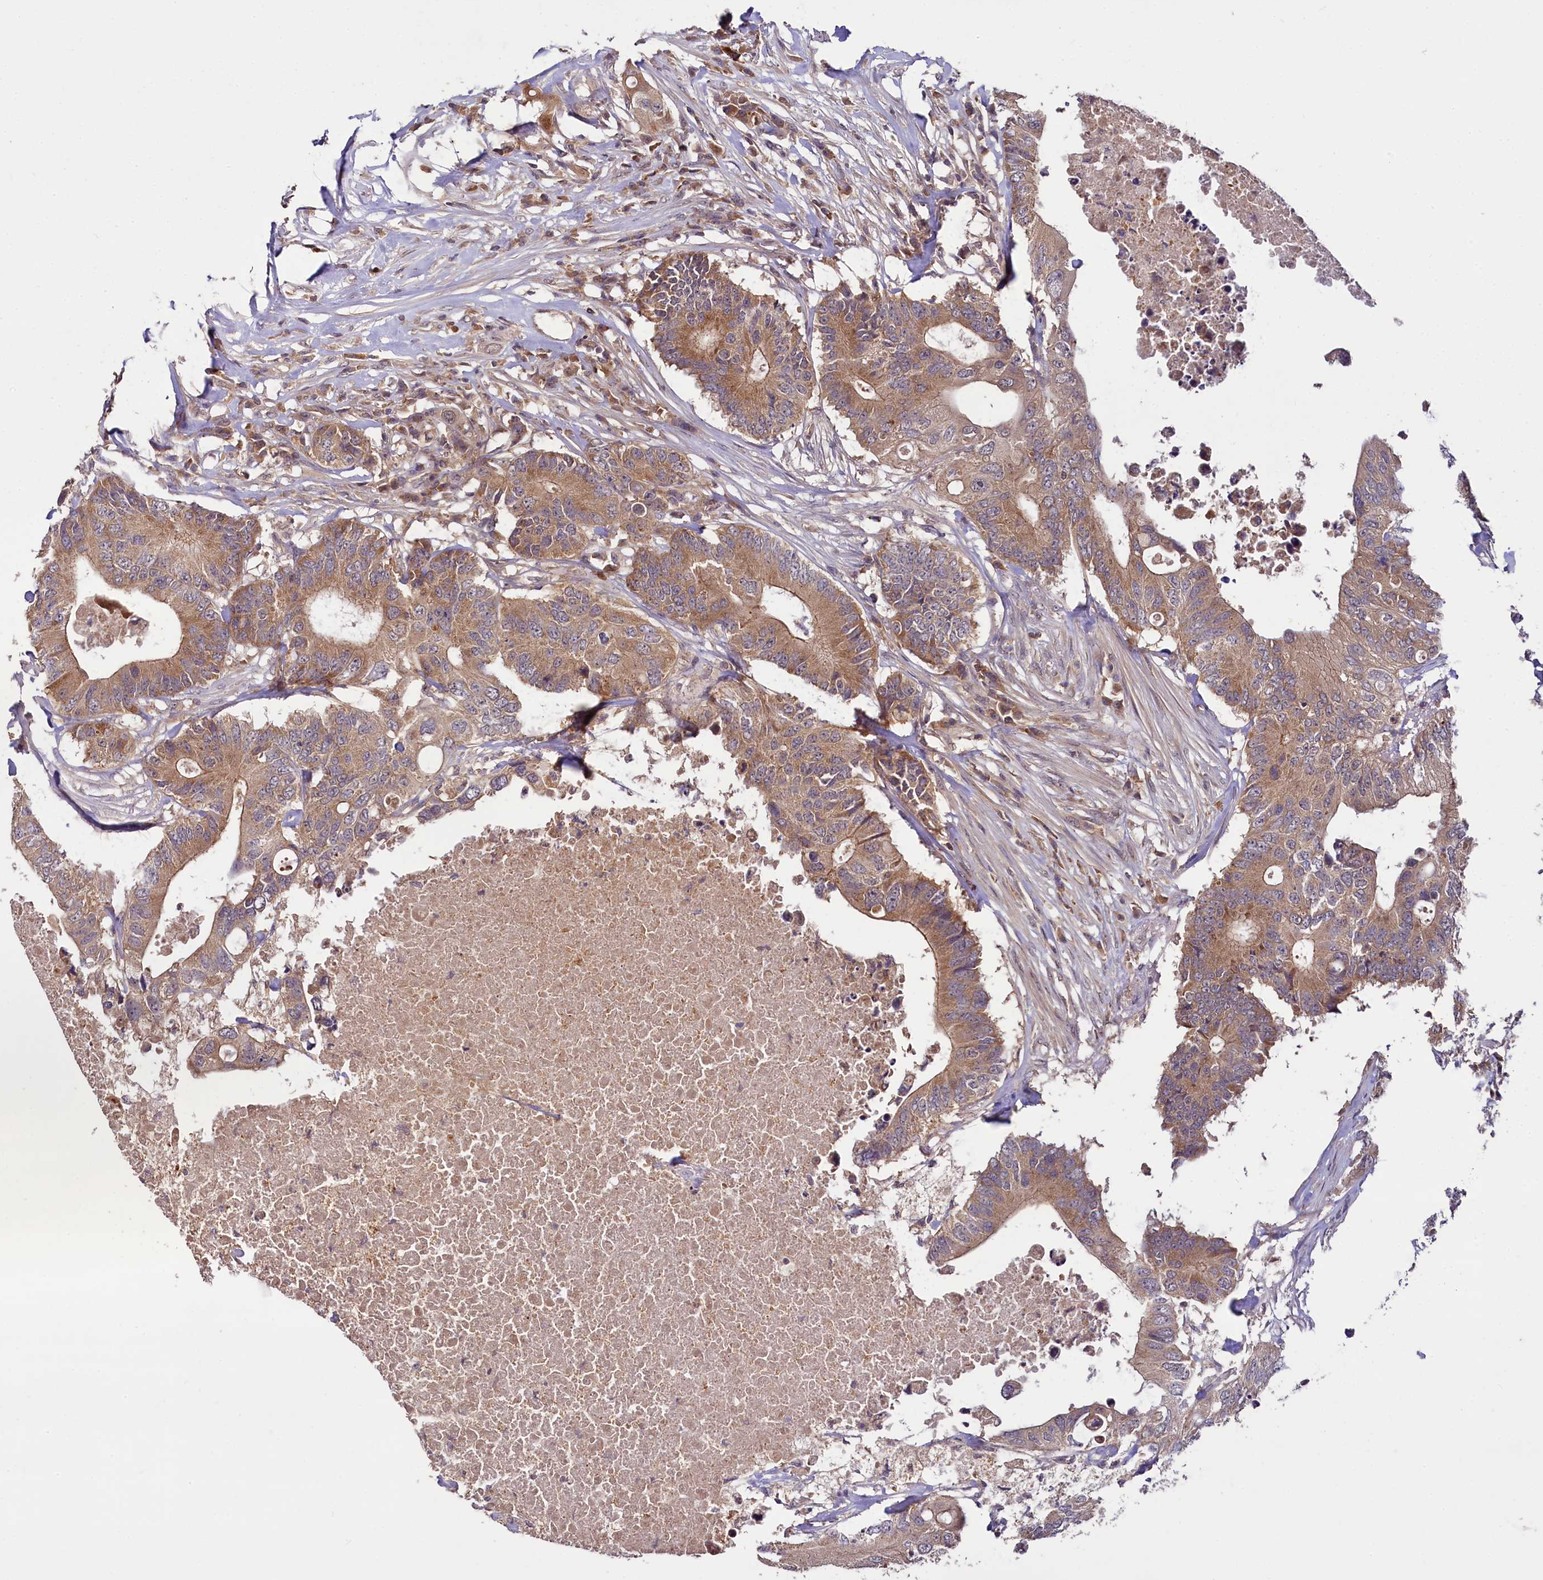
{"staining": {"intensity": "moderate", "quantity": ">75%", "location": "cytoplasmic/membranous"}, "tissue": "colorectal cancer", "cell_type": "Tumor cells", "image_type": "cancer", "snomed": [{"axis": "morphology", "description": "Adenocarcinoma, NOS"}, {"axis": "topography", "description": "Colon"}], "caption": "Human colorectal cancer stained with a brown dye reveals moderate cytoplasmic/membranous positive expression in about >75% of tumor cells.", "gene": "TMEM39A", "patient": {"sex": "male", "age": 71}}